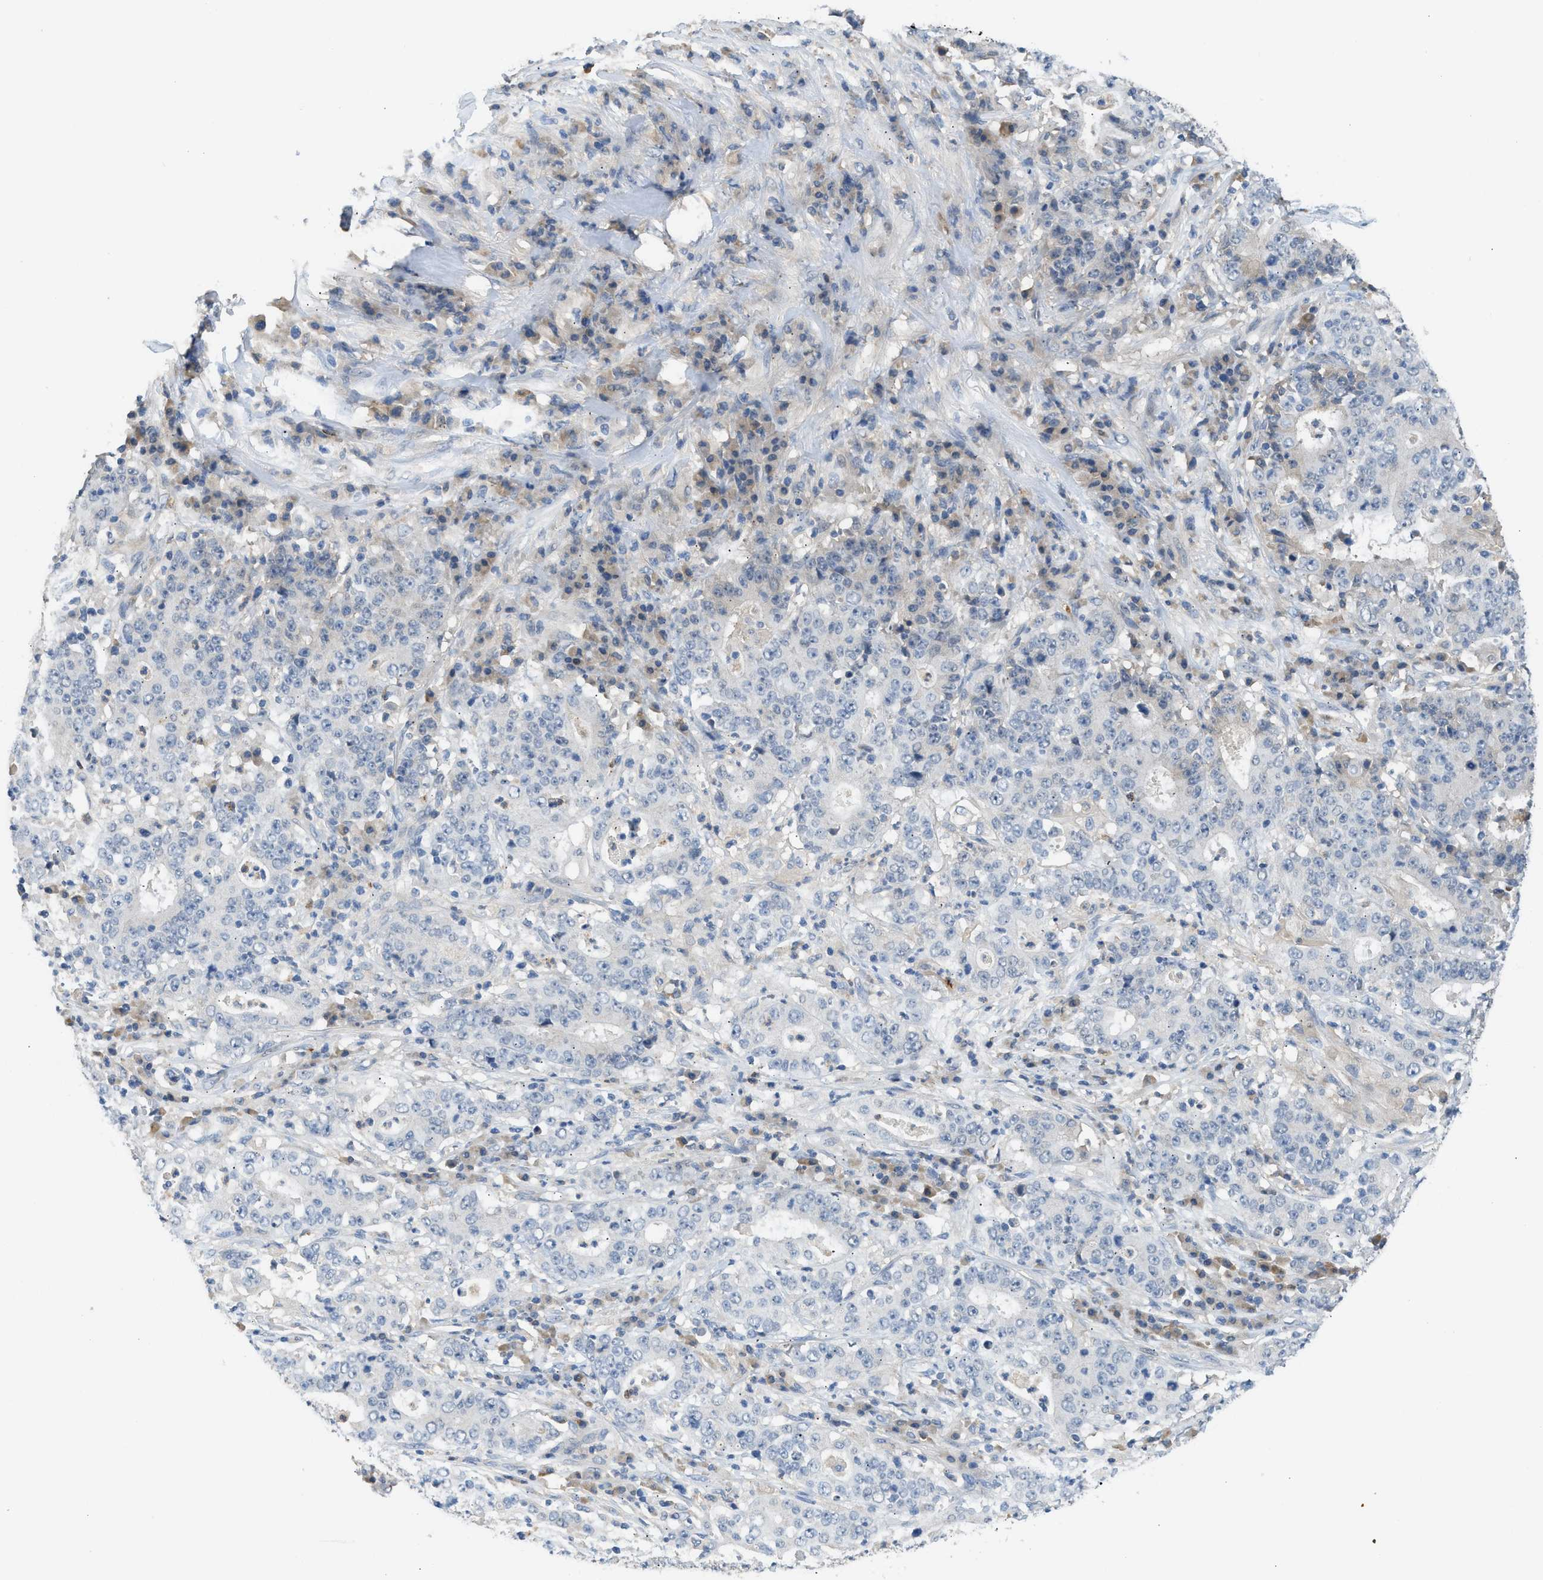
{"staining": {"intensity": "negative", "quantity": "none", "location": "none"}, "tissue": "stomach cancer", "cell_type": "Tumor cells", "image_type": "cancer", "snomed": [{"axis": "morphology", "description": "Normal tissue, NOS"}, {"axis": "morphology", "description": "Adenocarcinoma, NOS"}, {"axis": "topography", "description": "Stomach, upper"}, {"axis": "topography", "description": "Stomach"}], "caption": "A micrograph of human stomach cancer (adenocarcinoma) is negative for staining in tumor cells. (Stains: DAB (3,3'-diaminobenzidine) immunohistochemistry with hematoxylin counter stain, Microscopy: brightfield microscopy at high magnification).", "gene": "RHBDF2", "patient": {"sex": "male", "age": 59}}